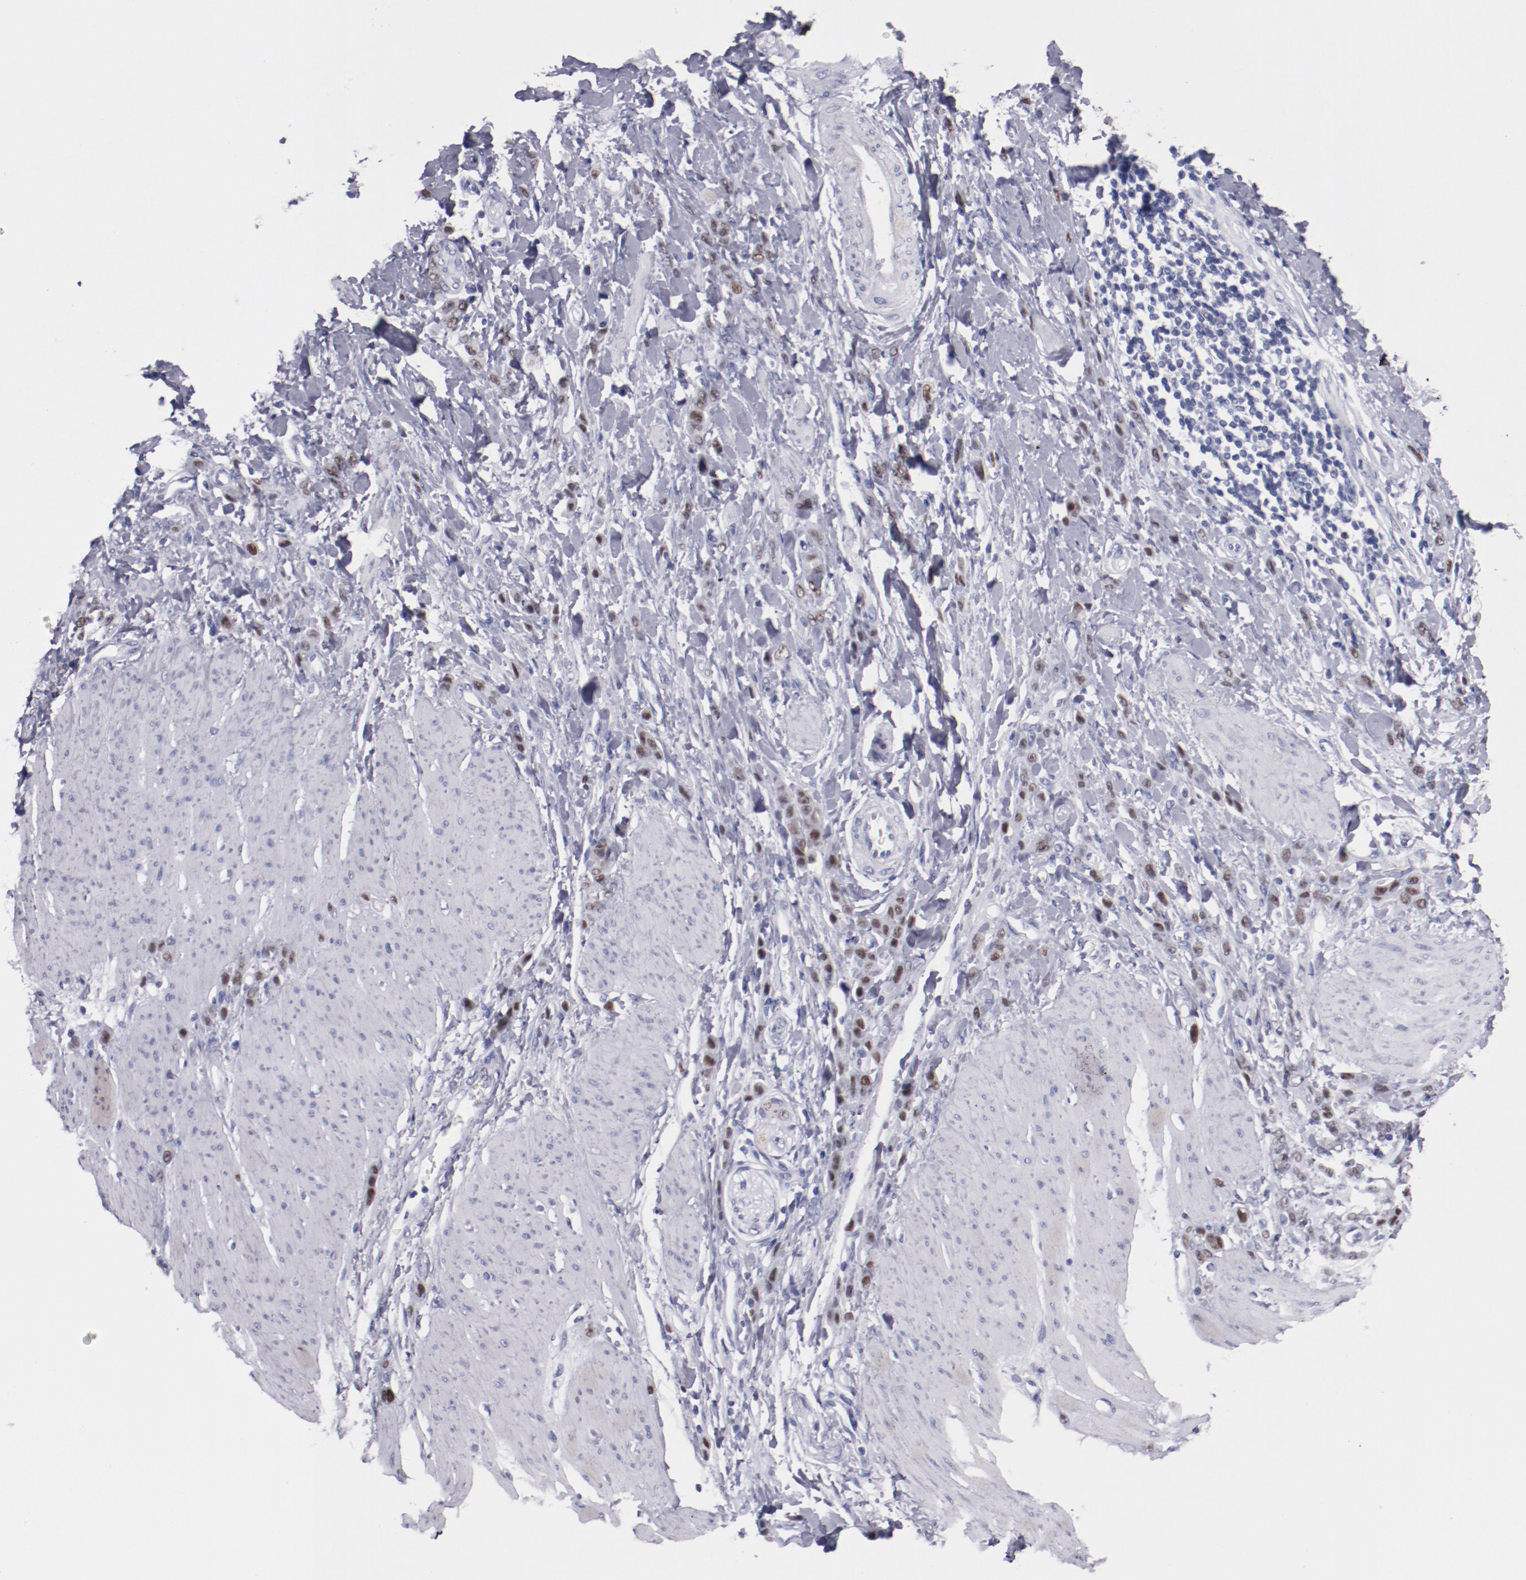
{"staining": {"intensity": "moderate", "quantity": ">75%", "location": "nuclear"}, "tissue": "stomach cancer", "cell_type": "Tumor cells", "image_type": "cancer", "snomed": [{"axis": "morphology", "description": "Normal tissue, NOS"}, {"axis": "morphology", "description": "Adenocarcinoma, NOS"}, {"axis": "topography", "description": "Stomach"}], "caption": "Protein expression analysis of stomach adenocarcinoma reveals moderate nuclear staining in about >75% of tumor cells.", "gene": "HNF1B", "patient": {"sex": "male", "age": 82}}